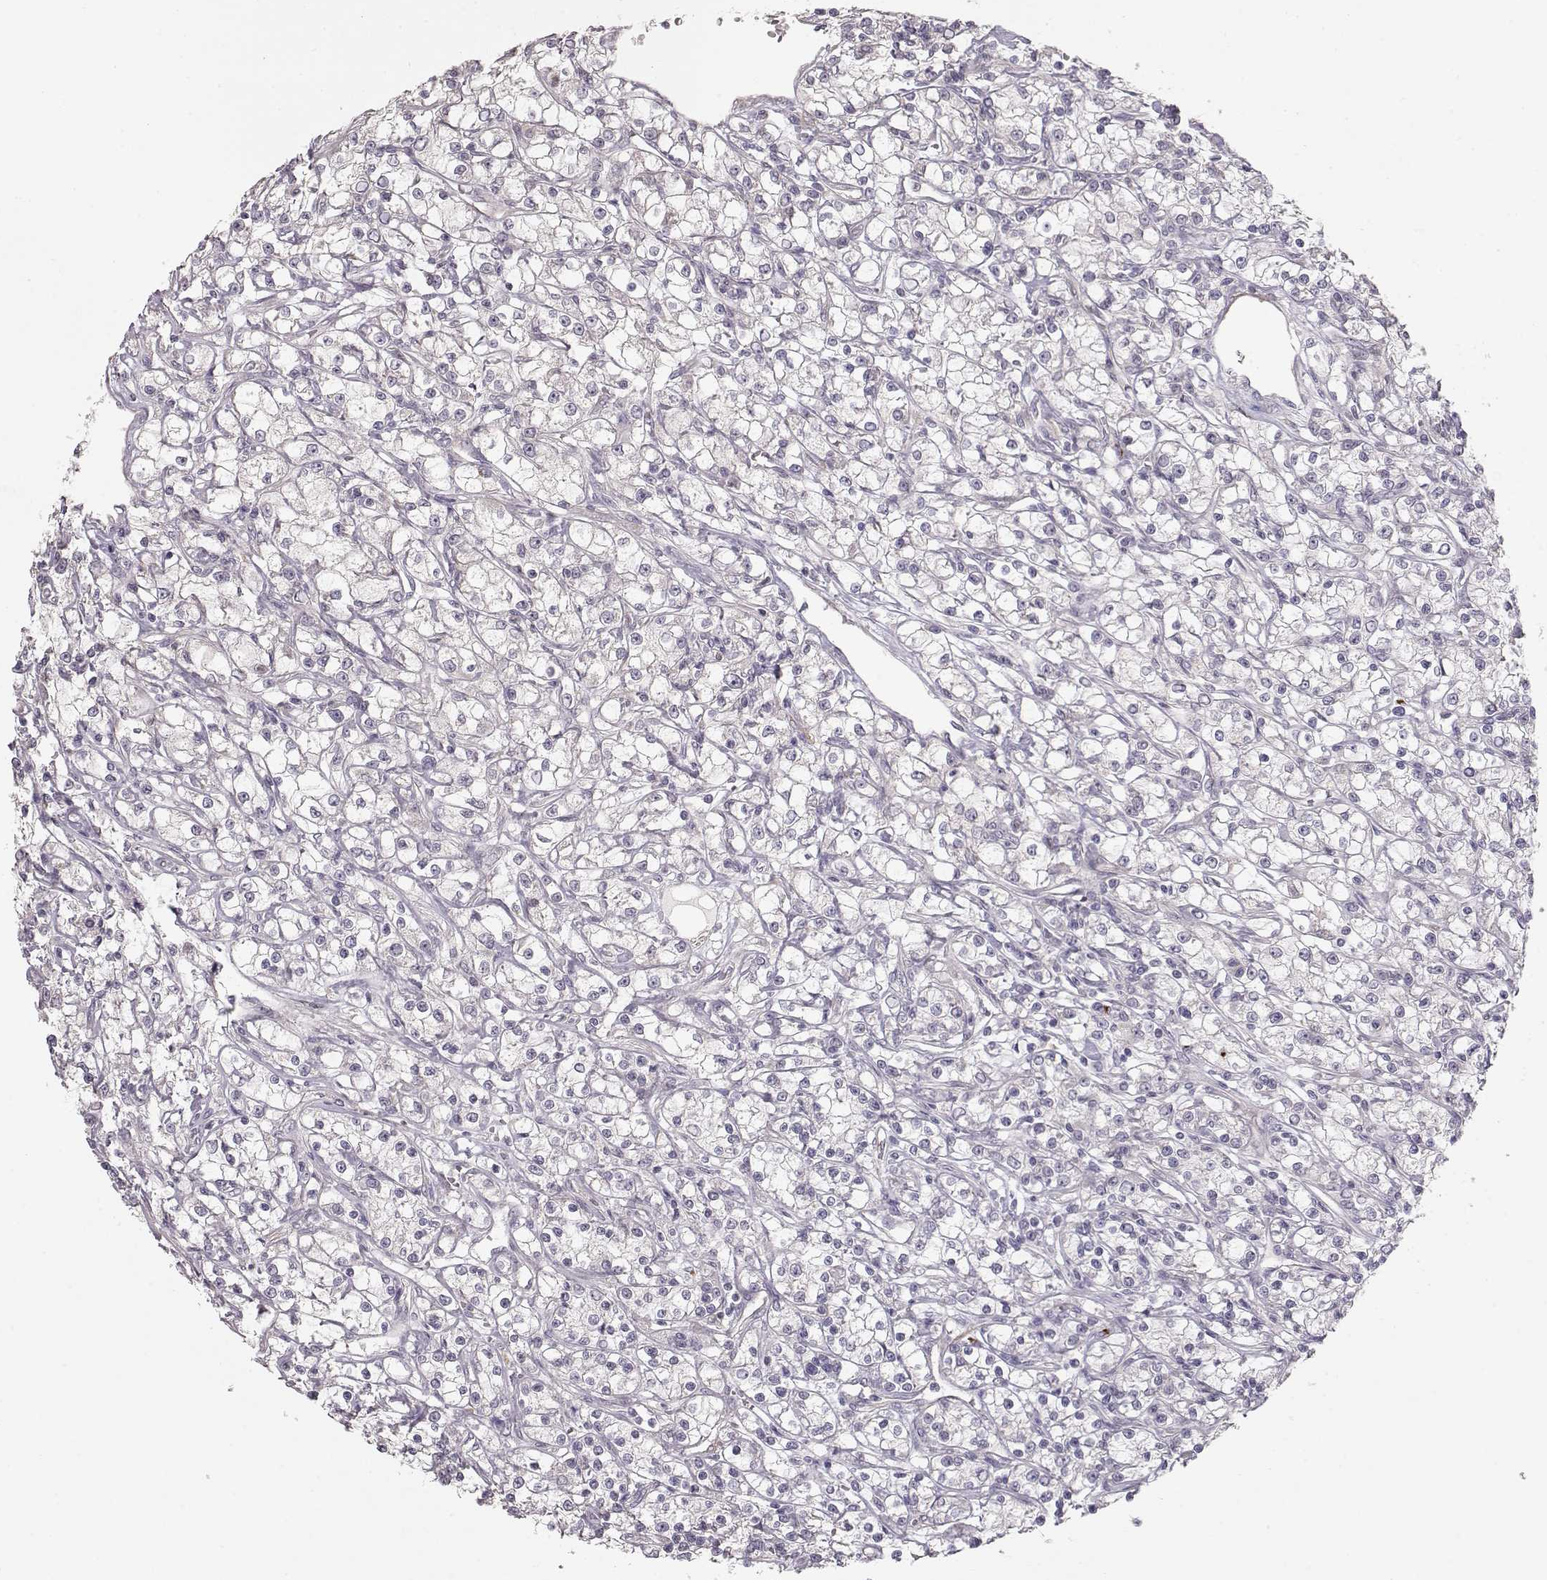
{"staining": {"intensity": "negative", "quantity": "none", "location": "none"}, "tissue": "renal cancer", "cell_type": "Tumor cells", "image_type": "cancer", "snomed": [{"axis": "morphology", "description": "Adenocarcinoma, NOS"}, {"axis": "topography", "description": "Kidney"}], "caption": "Tumor cells show no significant protein positivity in adenocarcinoma (renal).", "gene": "ARHGAP8", "patient": {"sex": "female", "age": 59}}